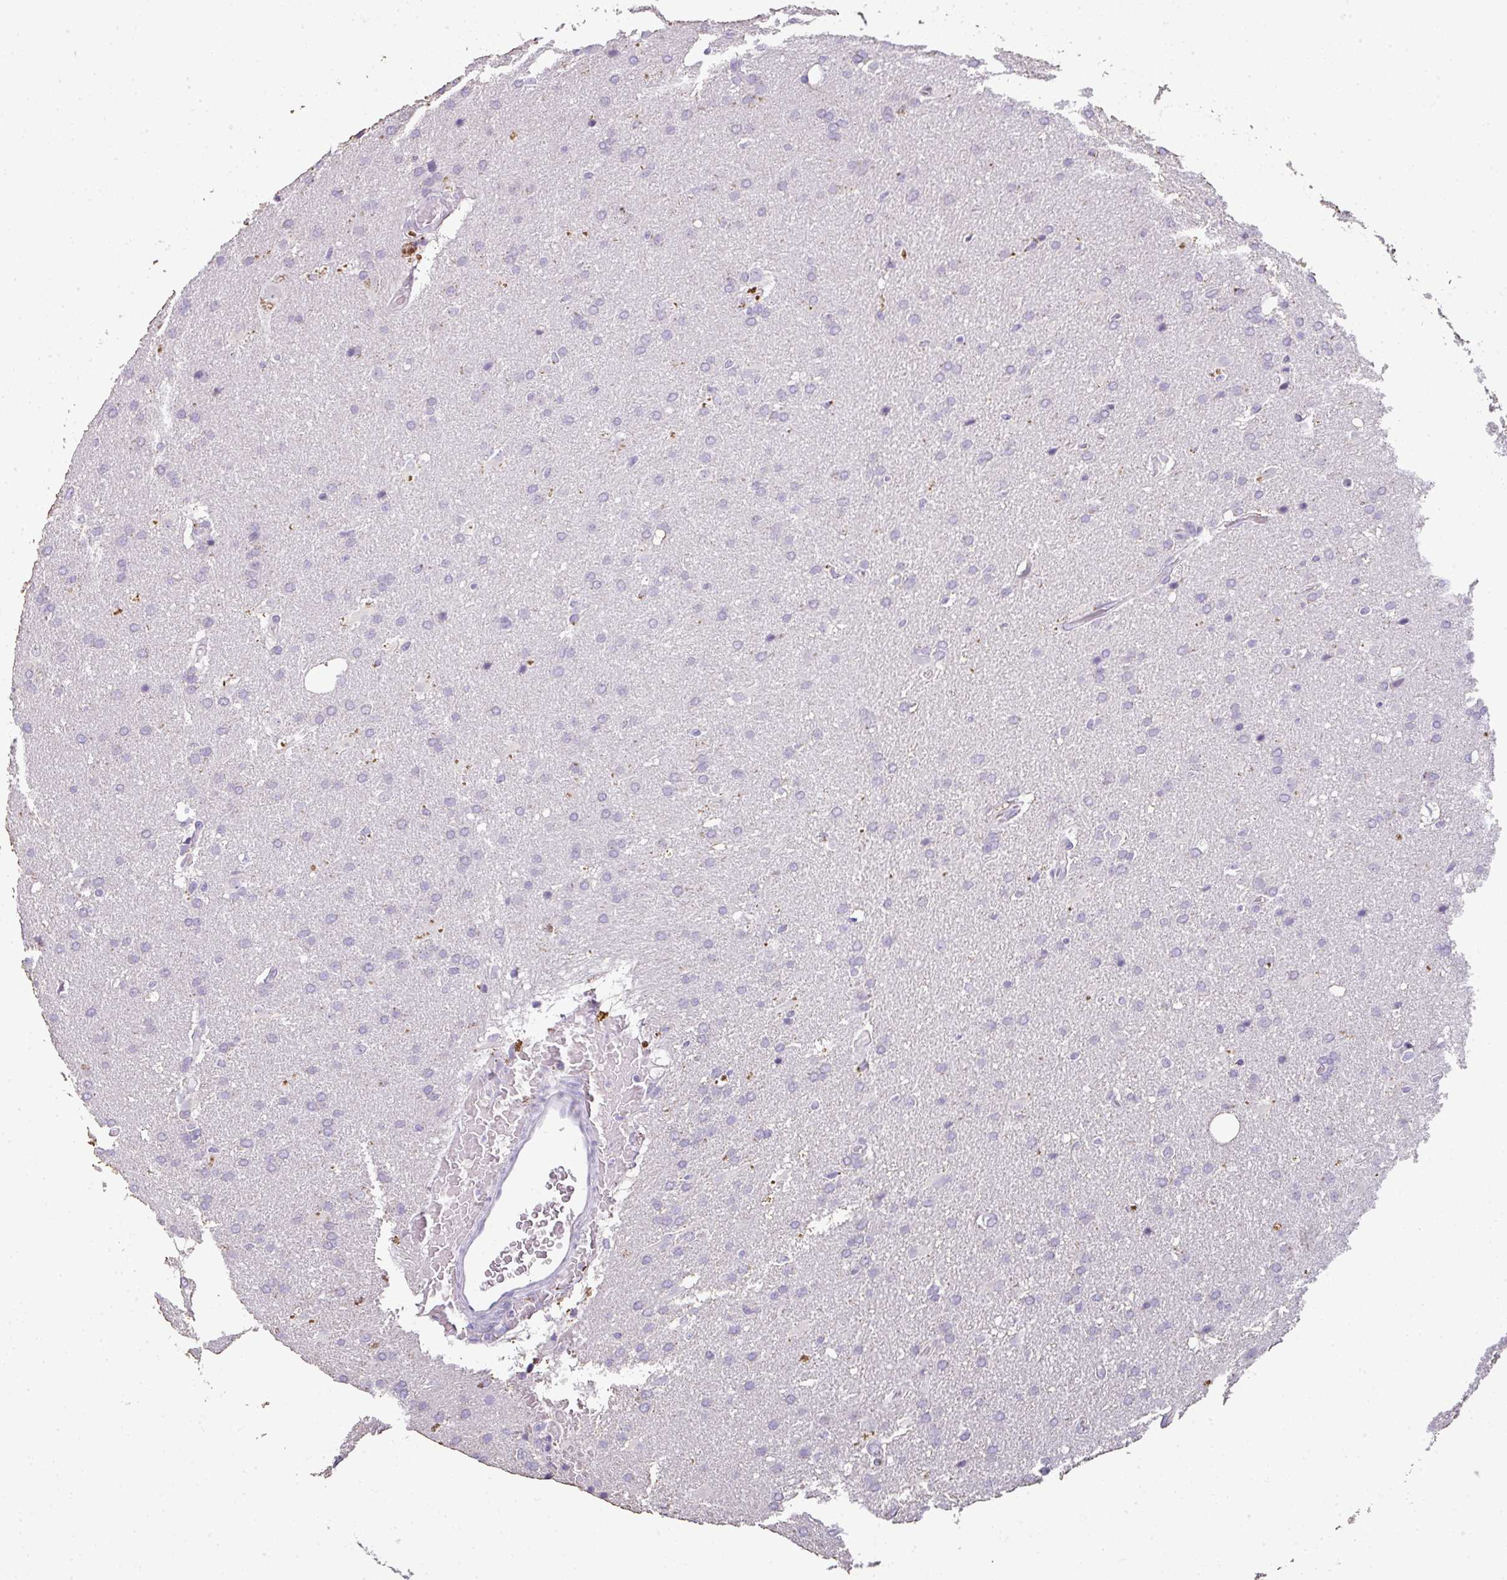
{"staining": {"intensity": "negative", "quantity": "none", "location": "none"}, "tissue": "glioma", "cell_type": "Tumor cells", "image_type": "cancer", "snomed": [{"axis": "morphology", "description": "Glioma, malignant, High grade"}, {"axis": "topography", "description": "Brain"}], "caption": "Tumor cells show no significant protein positivity in glioma.", "gene": "CMPK1", "patient": {"sex": "male", "age": 56}}